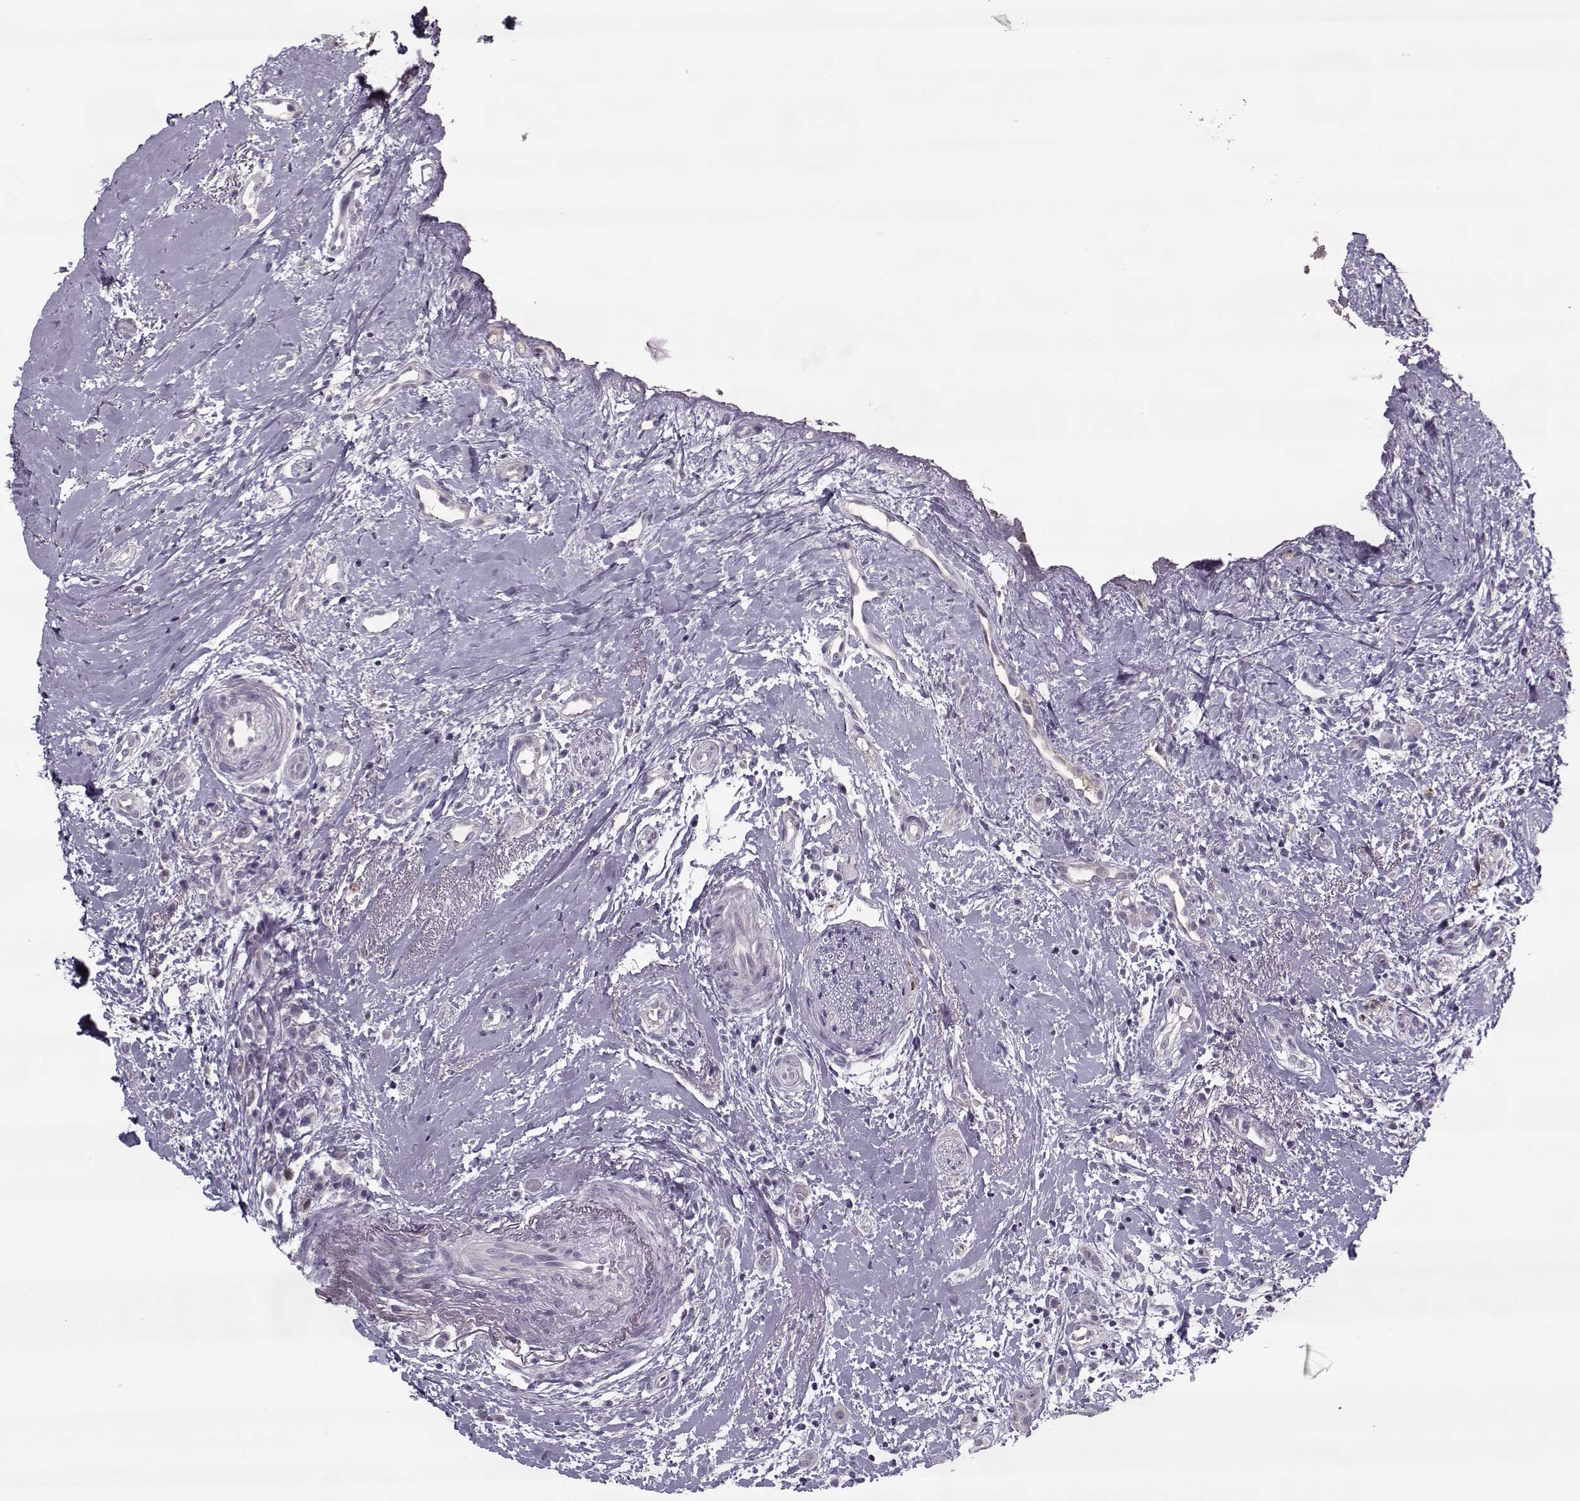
{"staining": {"intensity": "negative", "quantity": "none", "location": "none"}, "tissue": "head and neck cancer", "cell_type": "Tumor cells", "image_type": "cancer", "snomed": [{"axis": "morphology", "description": "Normal tissue, NOS"}, {"axis": "morphology", "description": "Squamous cell carcinoma, NOS"}, {"axis": "topography", "description": "Oral tissue"}, {"axis": "topography", "description": "Salivary gland"}, {"axis": "topography", "description": "Head-Neck"}], "caption": "IHC histopathology image of human head and neck cancer (squamous cell carcinoma) stained for a protein (brown), which demonstrates no staining in tumor cells.", "gene": "PNMT", "patient": {"sex": "female", "age": 62}}